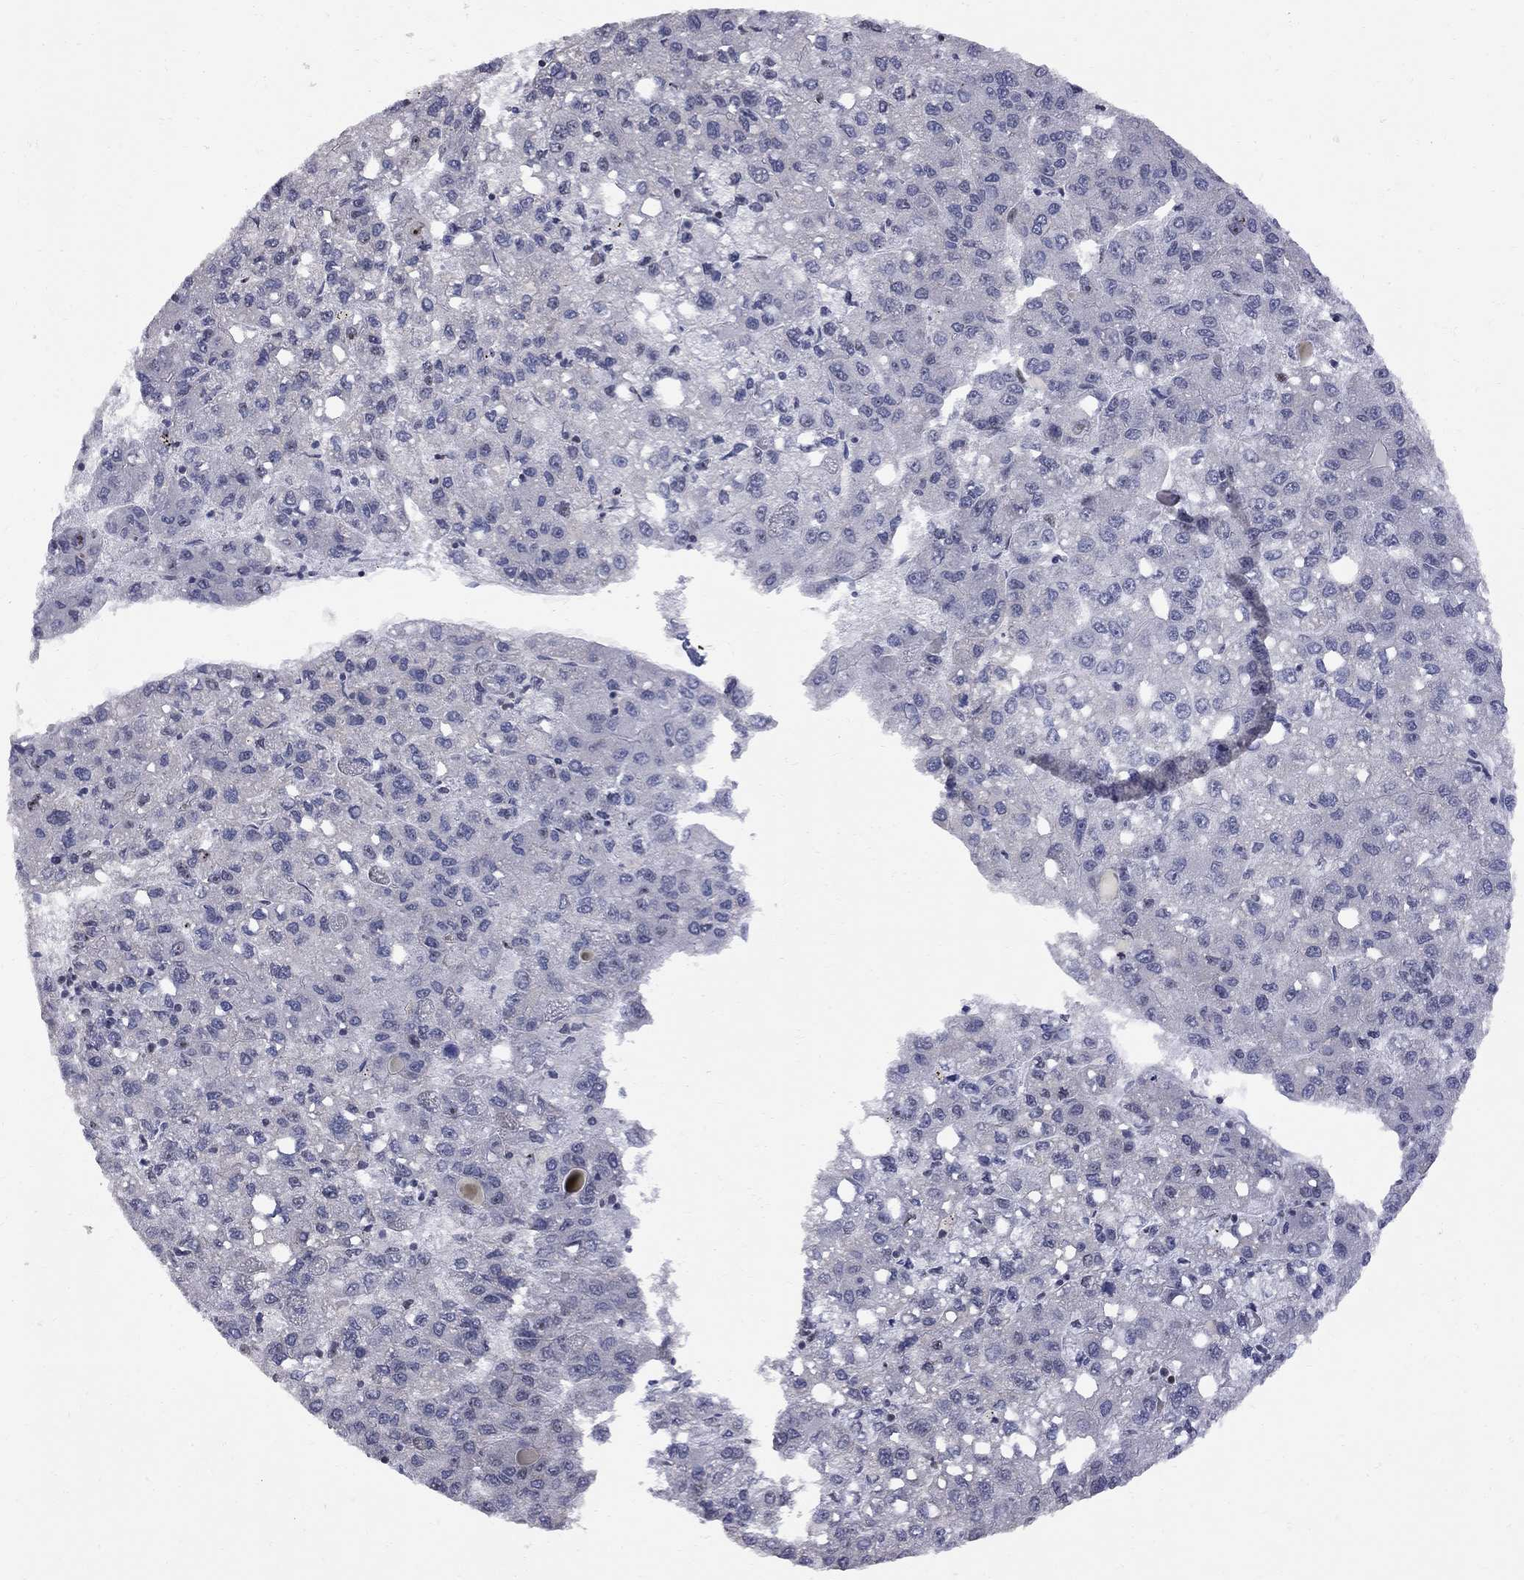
{"staining": {"intensity": "negative", "quantity": "none", "location": "none"}, "tissue": "liver cancer", "cell_type": "Tumor cells", "image_type": "cancer", "snomed": [{"axis": "morphology", "description": "Carcinoma, Hepatocellular, NOS"}, {"axis": "topography", "description": "Liver"}], "caption": "An IHC image of liver cancer is shown. There is no staining in tumor cells of liver cancer.", "gene": "DHX33", "patient": {"sex": "female", "age": 82}}